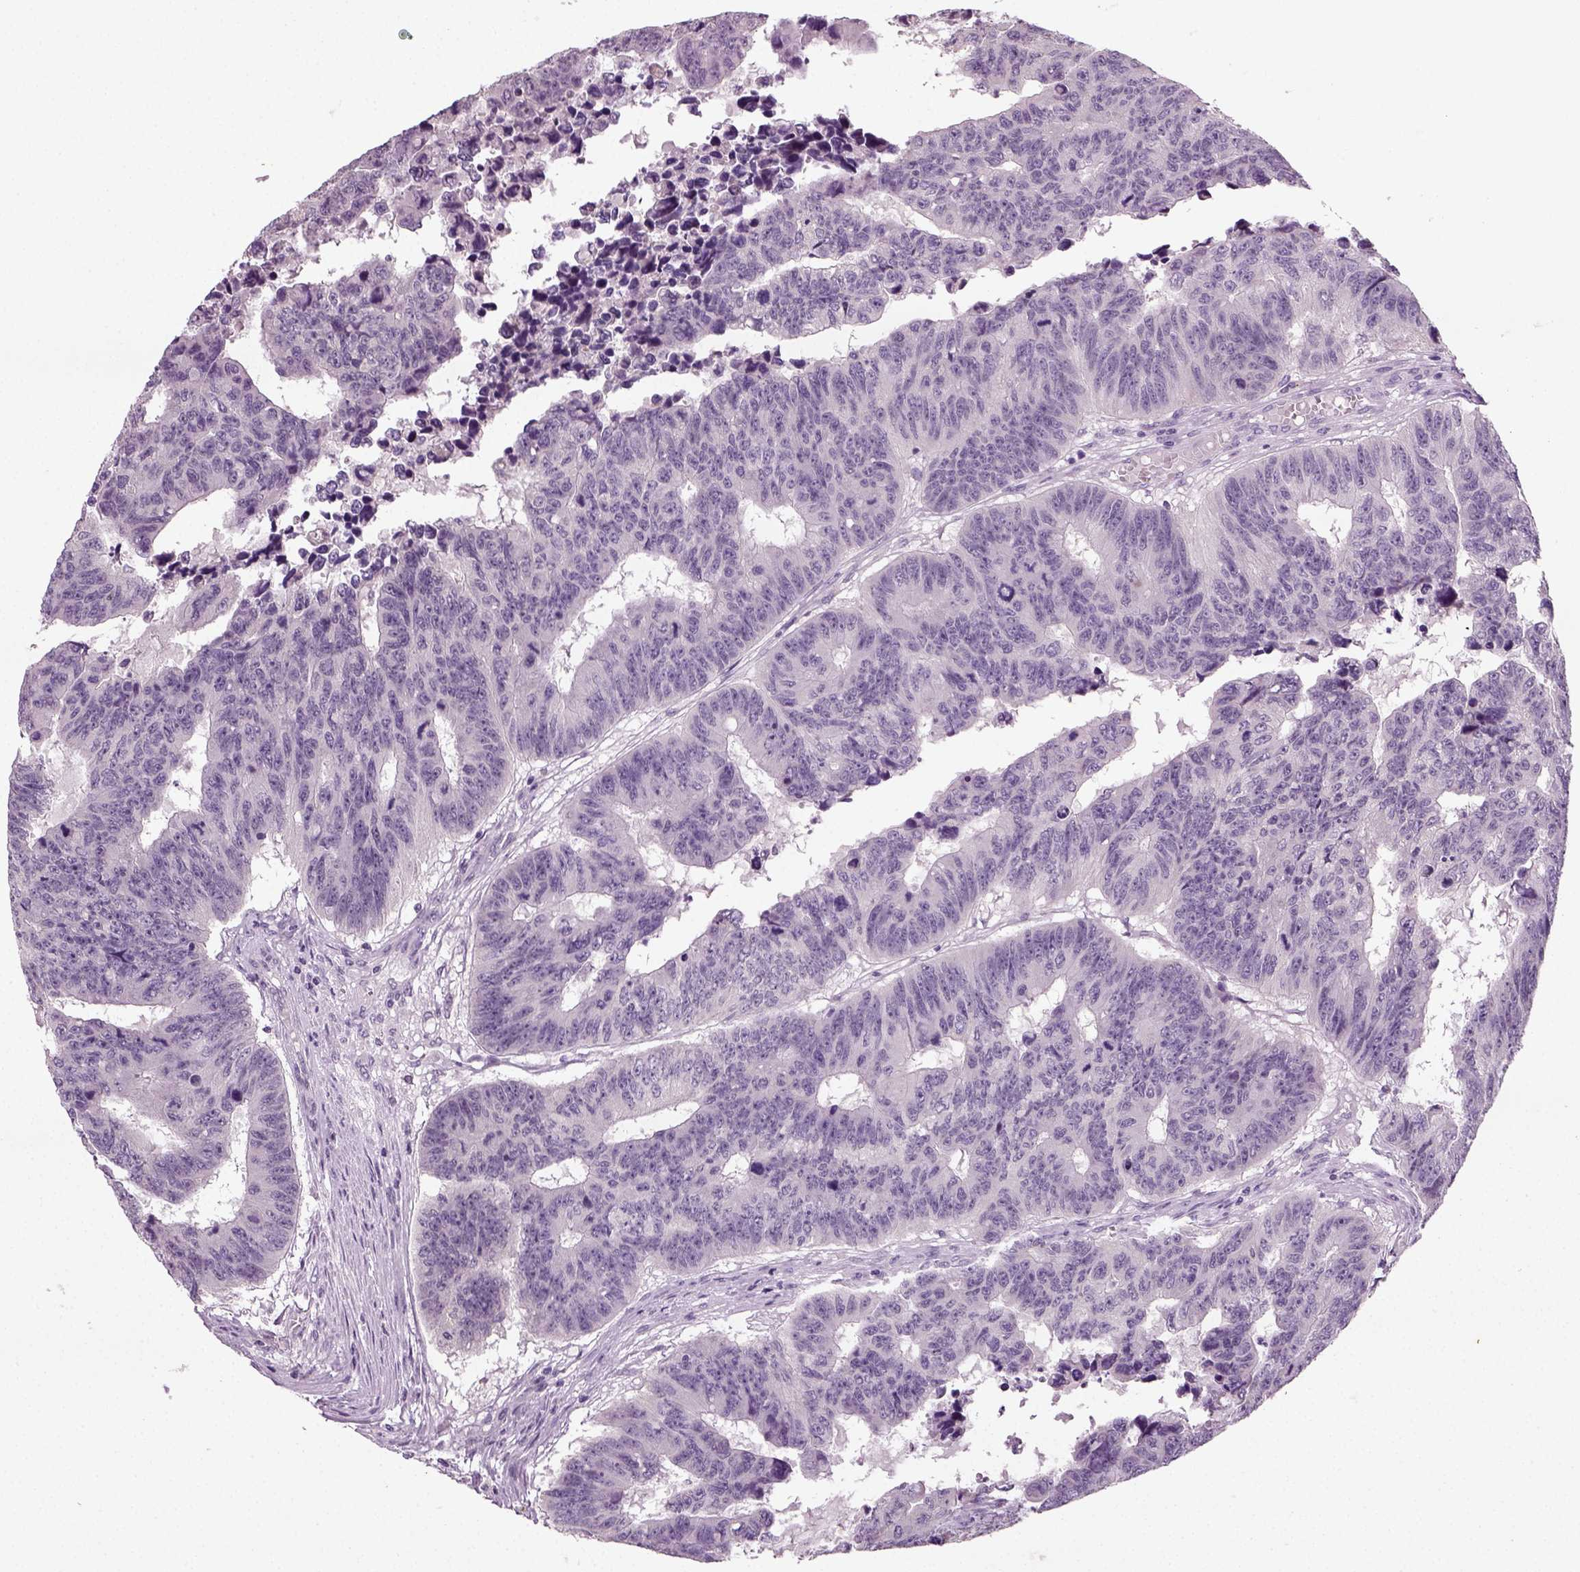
{"staining": {"intensity": "negative", "quantity": "none", "location": "none"}, "tissue": "colorectal cancer", "cell_type": "Tumor cells", "image_type": "cancer", "snomed": [{"axis": "morphology", "description": "Adenocarcinoma, NOS"}, {"axis": "topography", "description": "Appendix"}, {"axis": "topography", "description": "Colon"}, {"axis": "topography", "description": "Cecum"}, {"axis": "topography", "description": "Colon asc"}], "caption": "Colorectal cancer stained for a protein using IHC displays no positivity tumor cells.", "gene": "SYNGAP1", "patient": {"sex": "female", "age": 85}}